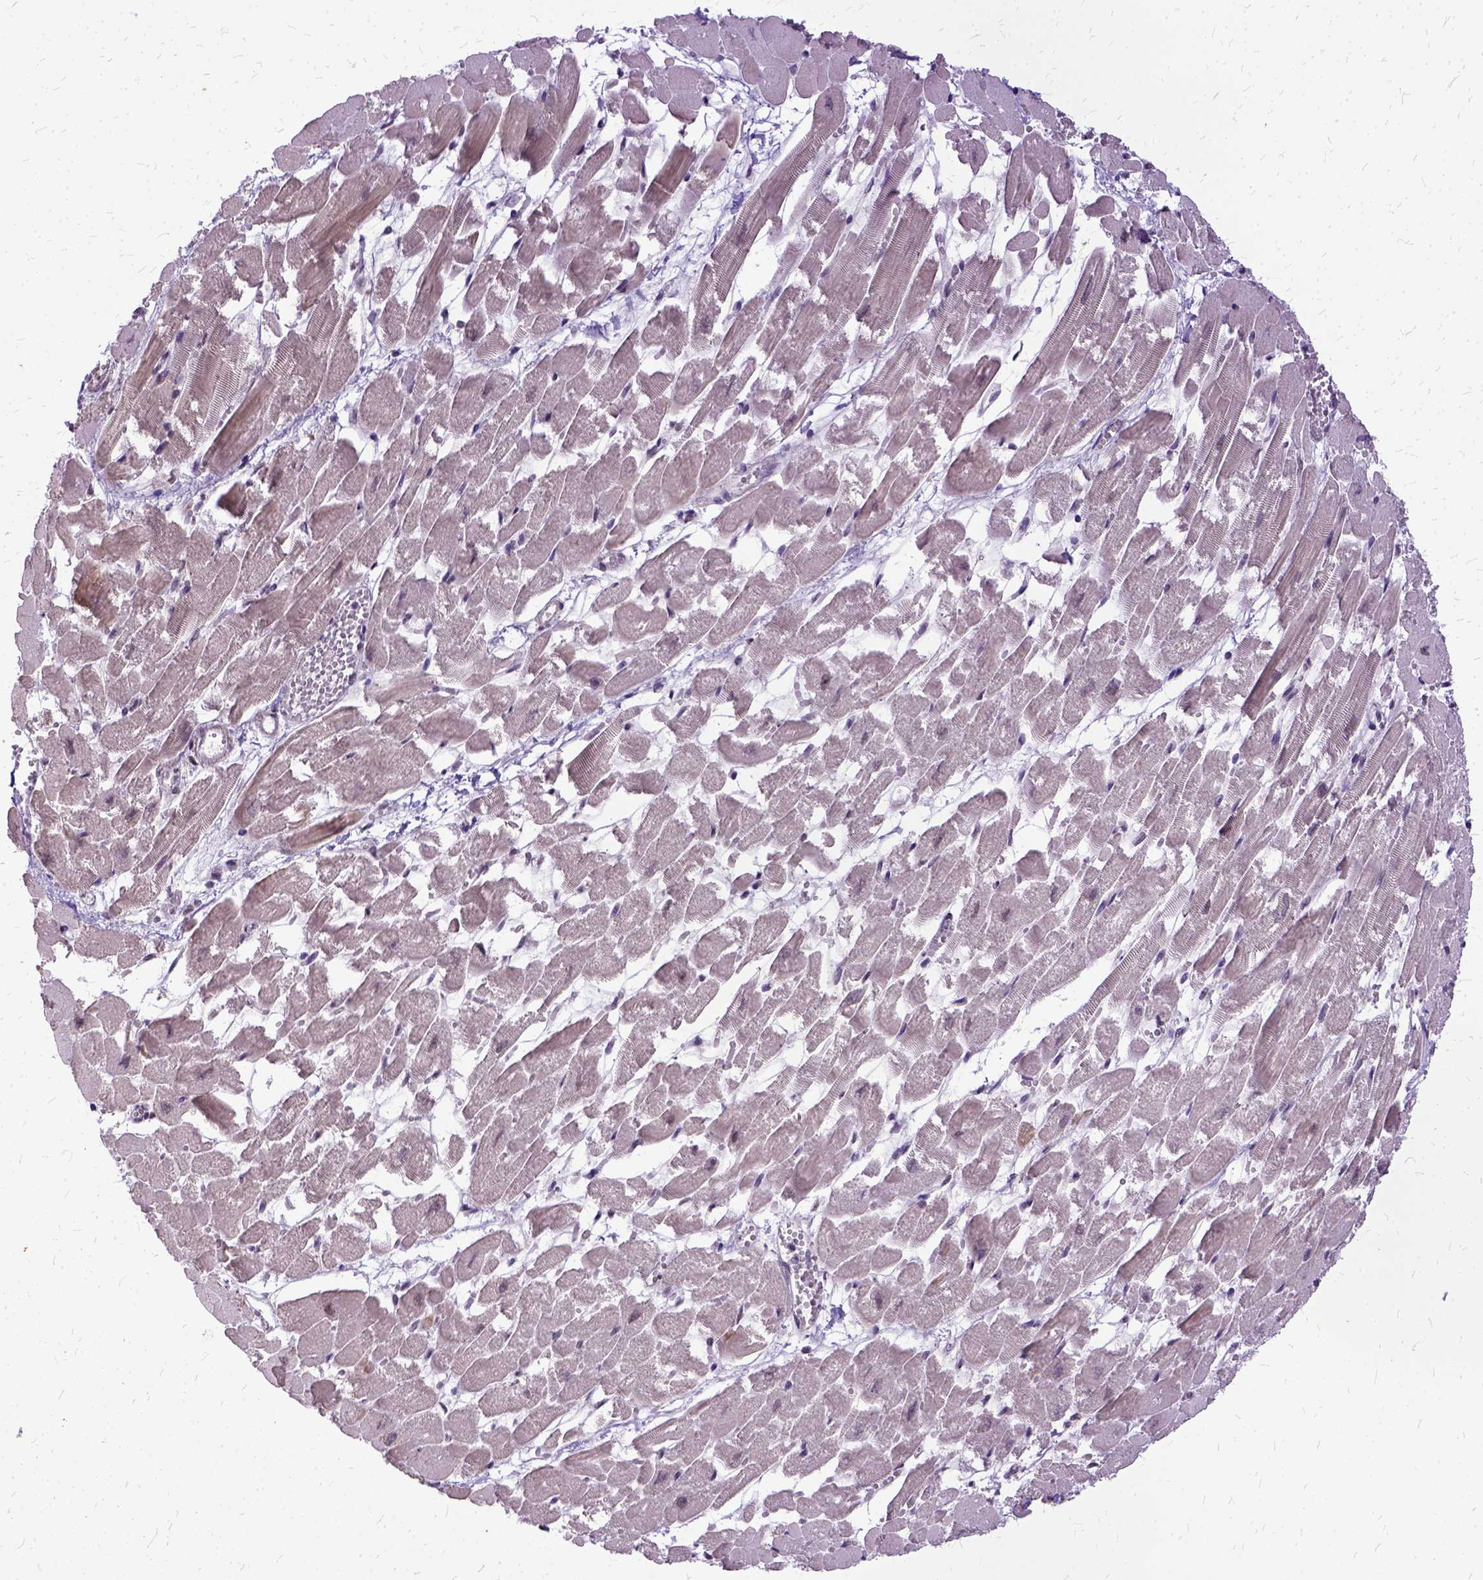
{"staining": {"intensity": "moderate", "quantity": "25%-75%", "location": "nuclear"}, "tissue": "heart muscle", "cell_type": "Cardiomyocytes", "image_type": "normal", "snomed": [{"axis": "morphology", "description": "Normal tissue, NOS"}, {"axis": "topography", "description": "Heart"}], "caption": "Cardiomyocytes demonstrate moderate nuclear staining in about 25%-75% of cells in unremarkable heart muscle. The staining is performed using DAB brown chromogen to label protein expression. The nuclei are counter-stained blue using hematoxylin.", "gene": "SETD1A", "patient": {"sex": "female", "age": 52}}